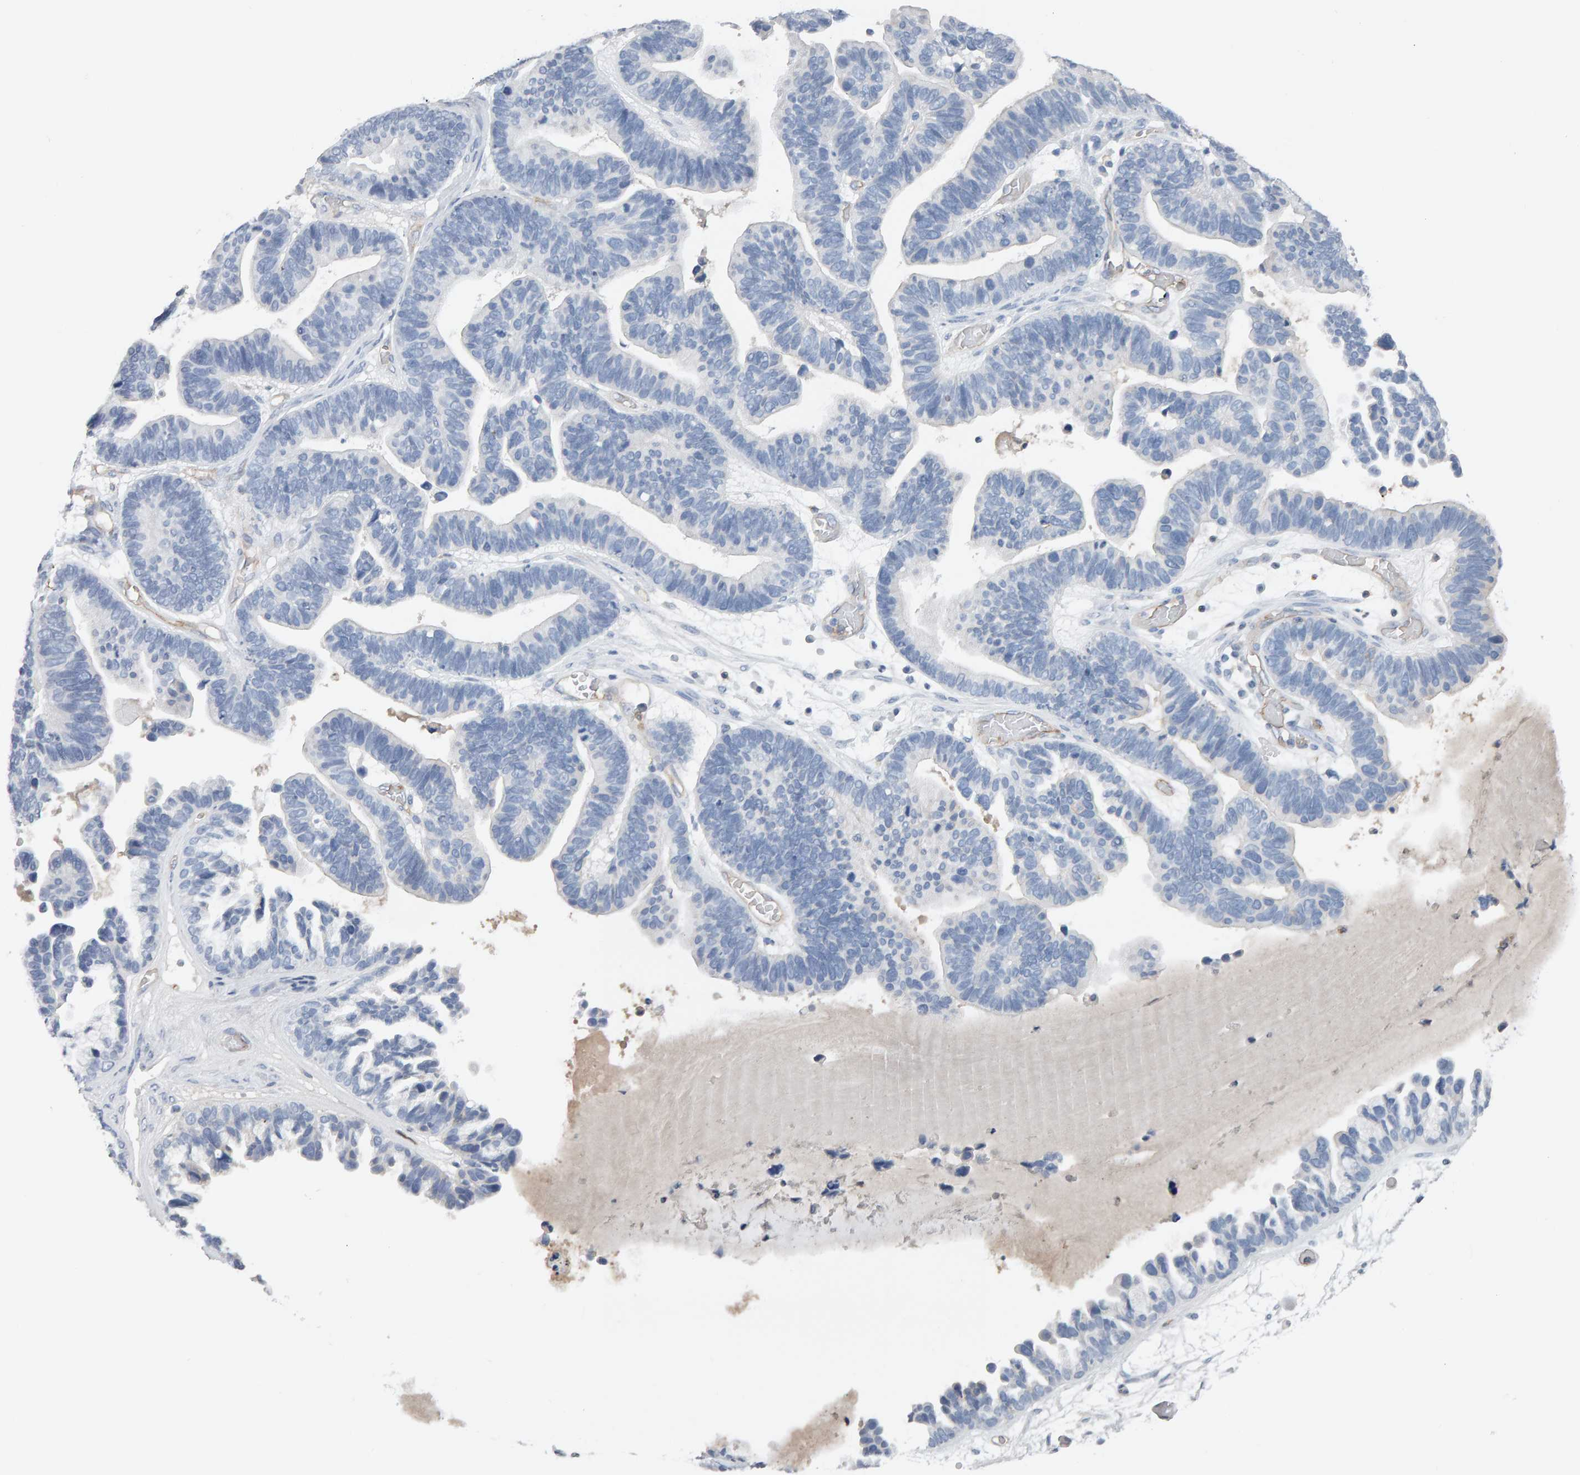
{"staining": {"intensity": "negative", "quantity": "none", "location": "none"}, "tissue": "ovarian cancer", "cell_type": "Tumor cells", "image_type": "cancer", "snomed": [{"axis": "morphology", "description": "Cystadenocarcinoma, serous, NOS"}, {"axis": "topography", "description": "Ovary"}], "caption": "This is an immunohistochemistry micrograph of ovarian cancer. There is no expression in tumor cells.", "gene": "FYN", "patient": {"sex": "female", "age": 56}}